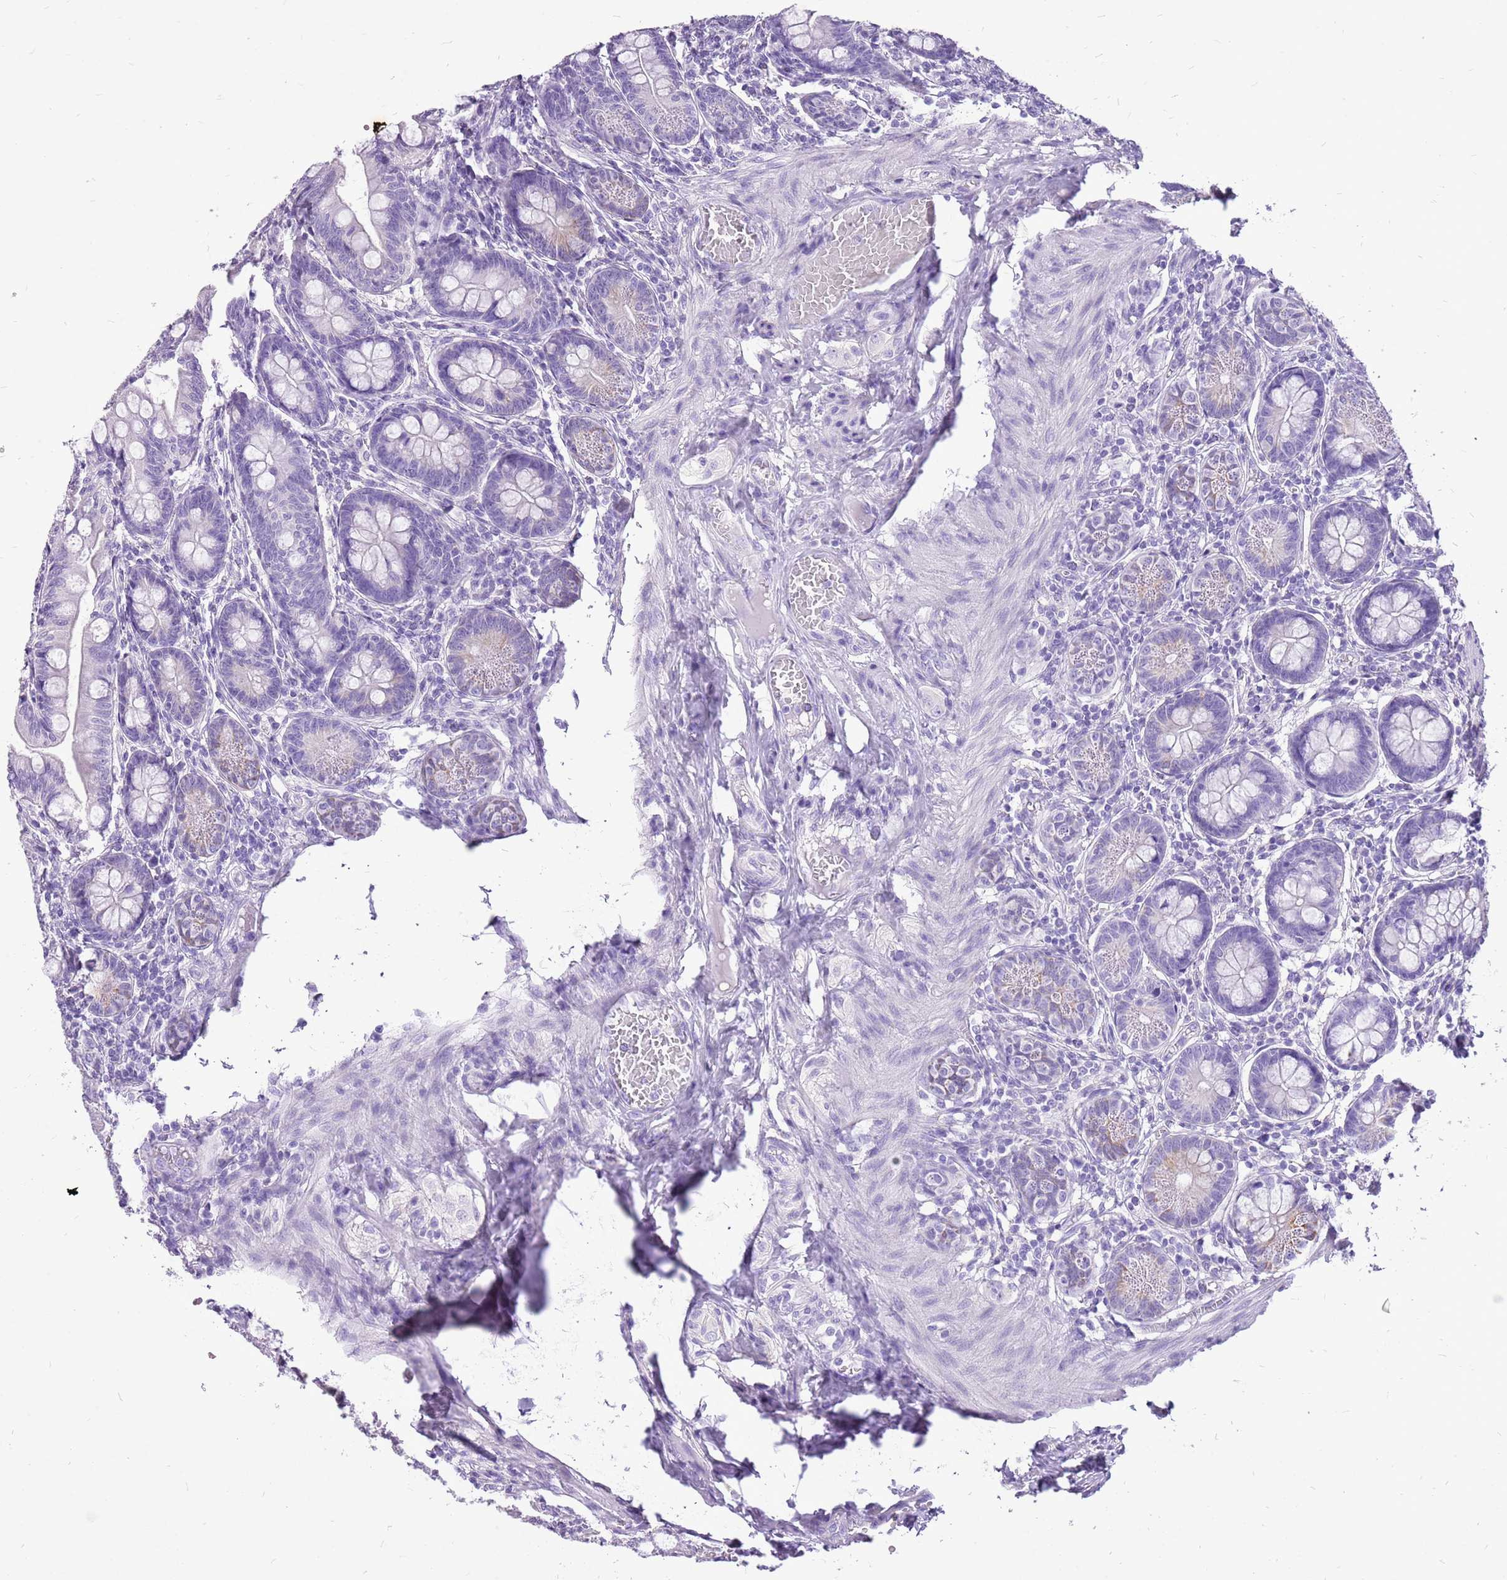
{"staining": {"intensity": "weak", "quantity": "<25%", "location": "cytoplasmic/membranous"}, "tissue": "small intestine", "cell_type": "Glandular cells", "image_type": "normal", "snomed": [{"axis": "morphology", "description": "Normal tissue, NOS"}, {"axis": "topography", "description": "Small intestine"}], "caption": "High magnification brightfield microscopy of normal small intestine stained with DAB (3,3'-diaminobenzidine) (brown) and counterstained with hematoxylin (blue): glandular cells show no significant staining. Nuclei are stained in blue.", "gene": "ACSS3", "patient": {"sex": "male", "age": 7}}